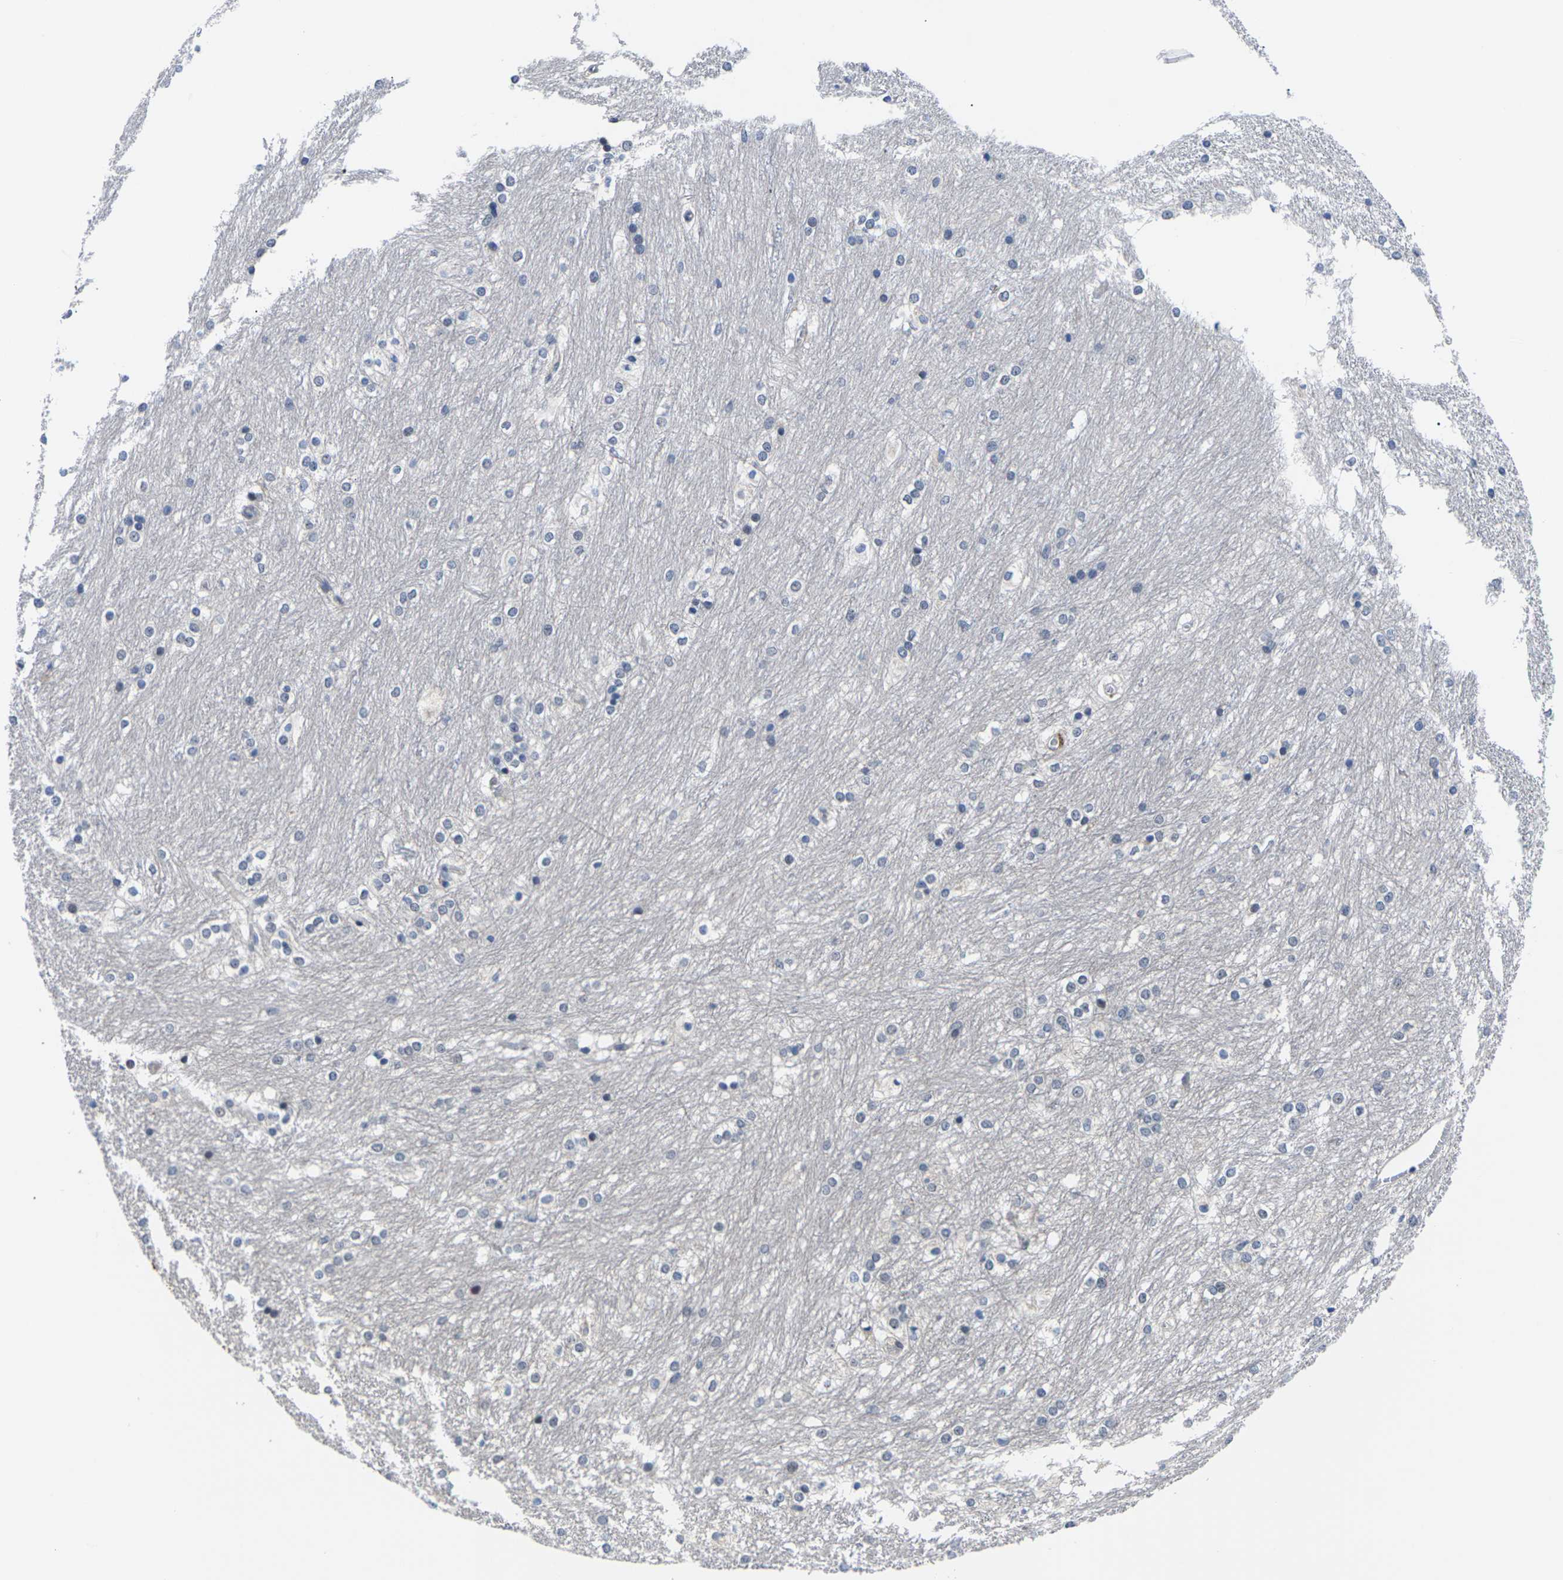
{"staining": {"intensity": "negative", "quantity": "none", "location": "none"}, "tissue": "caudate", "cell_type": "Glial cells", "image_type": "normal", "snomed": [{"axis": "morphology", "description": "Normal tissue, NOS"}, {"axis": "topography", "description": "Lateral ventricle wall"}], "caption": "Glial cells are negative for brown protein staining in unremarkable caudate. Brightfield microscopy of immunohistochemistry stained with DAB (brown) and hematoxylin (blue), captured at high magnification.", "gene": "ST6GAL2", "patient": {"sex": "female", "age": 19}}